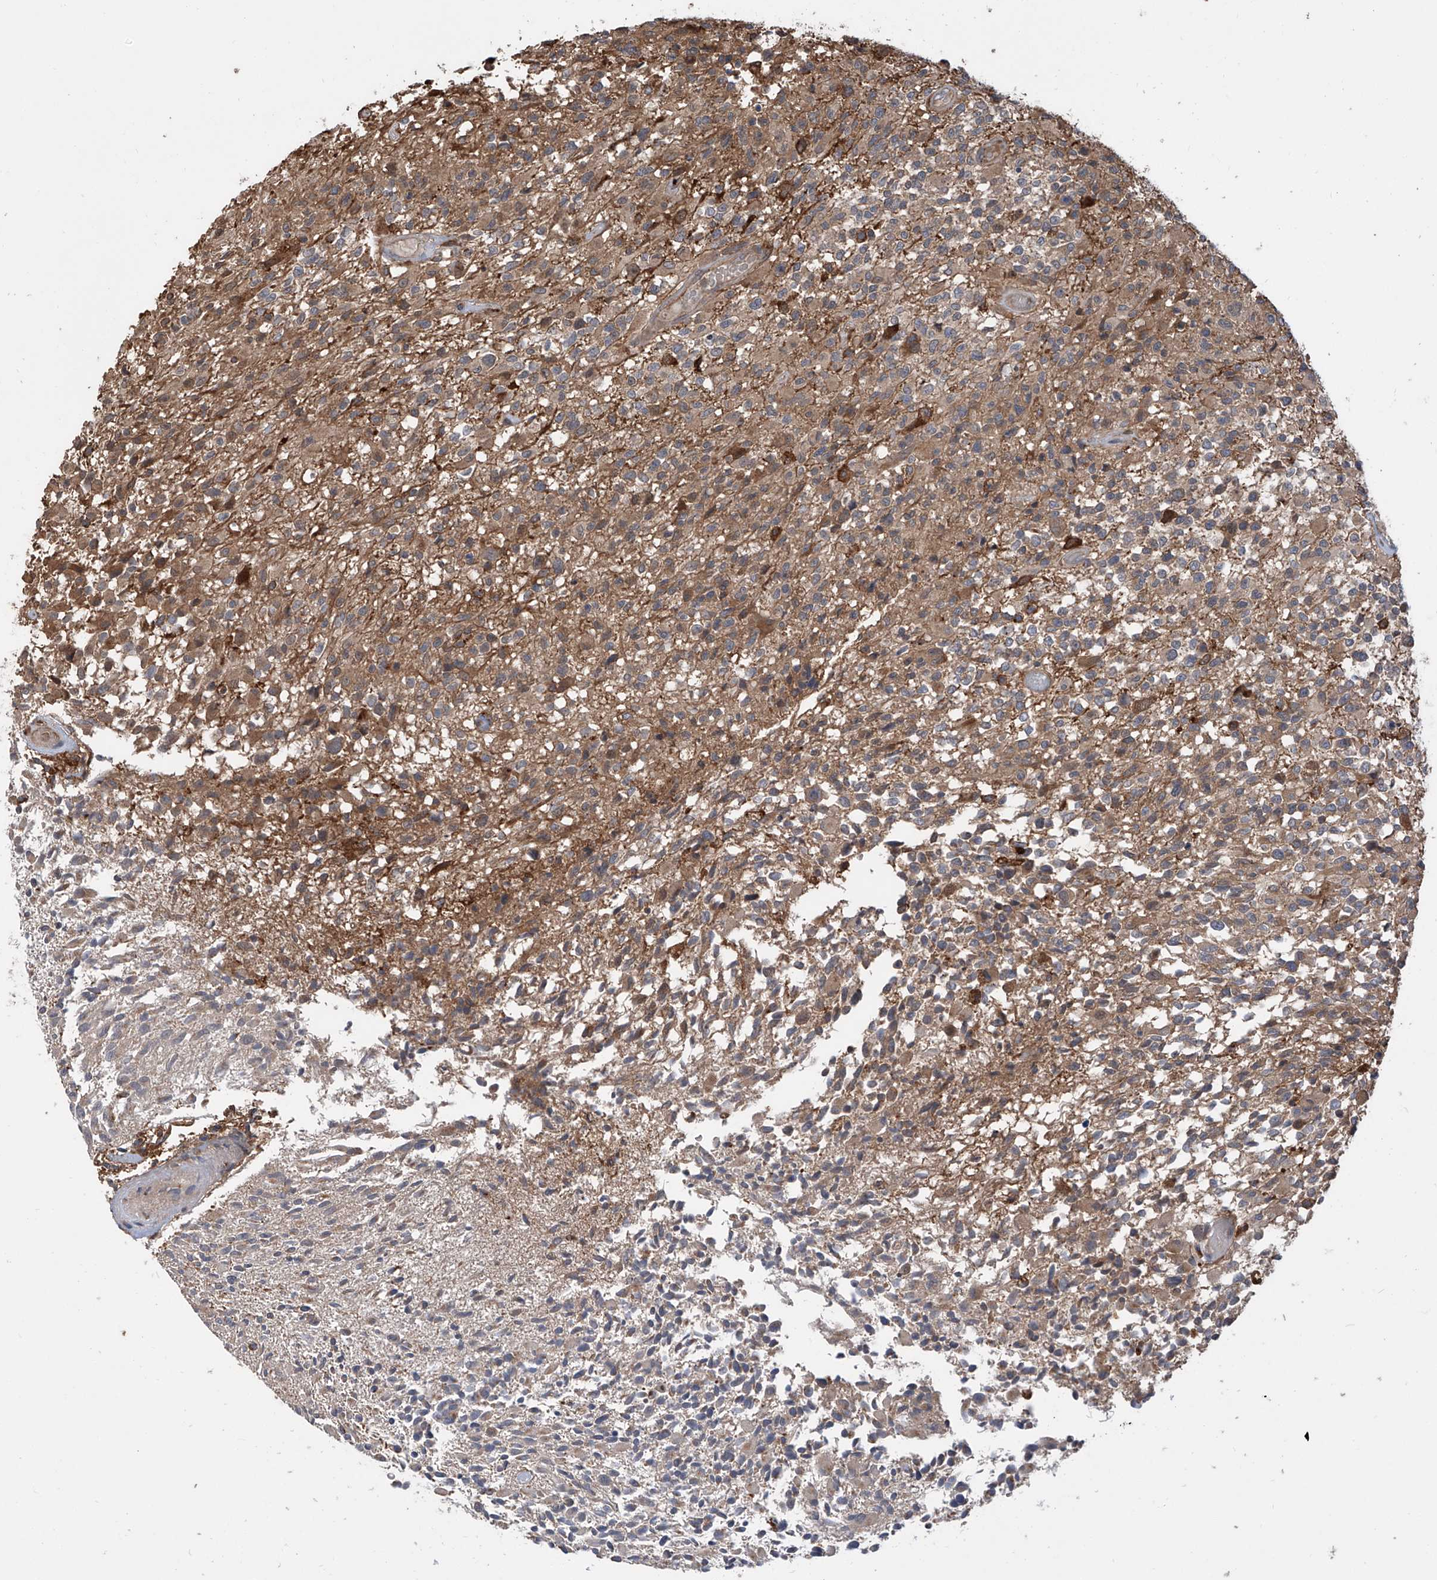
{"staining": {"intensity": "weak", "quantity": "25%-75%", "location": "cytoplasmic/membranous"}, "tissue": "glioma", "cell_type": "Tumor cells", "image_type": "cancer", "snomed": [{"axis": "morphology", "description": "Glioma, malignant, High grade"}, {"axis": "morphology", "description": "Glioblastoma, NOS"}, {"axis": "topography", "description": "Brain"}], "caption": "Weak cytoplasmic/membranous positivity is appreciated in approximately 25%-75% of tumor cells in malignant glioma (high-grade). (Brightfield microscopy of DAB IHC at high magnification).", "gene": "HOXC8", "patient": {"sex": "male", "age": 60}}